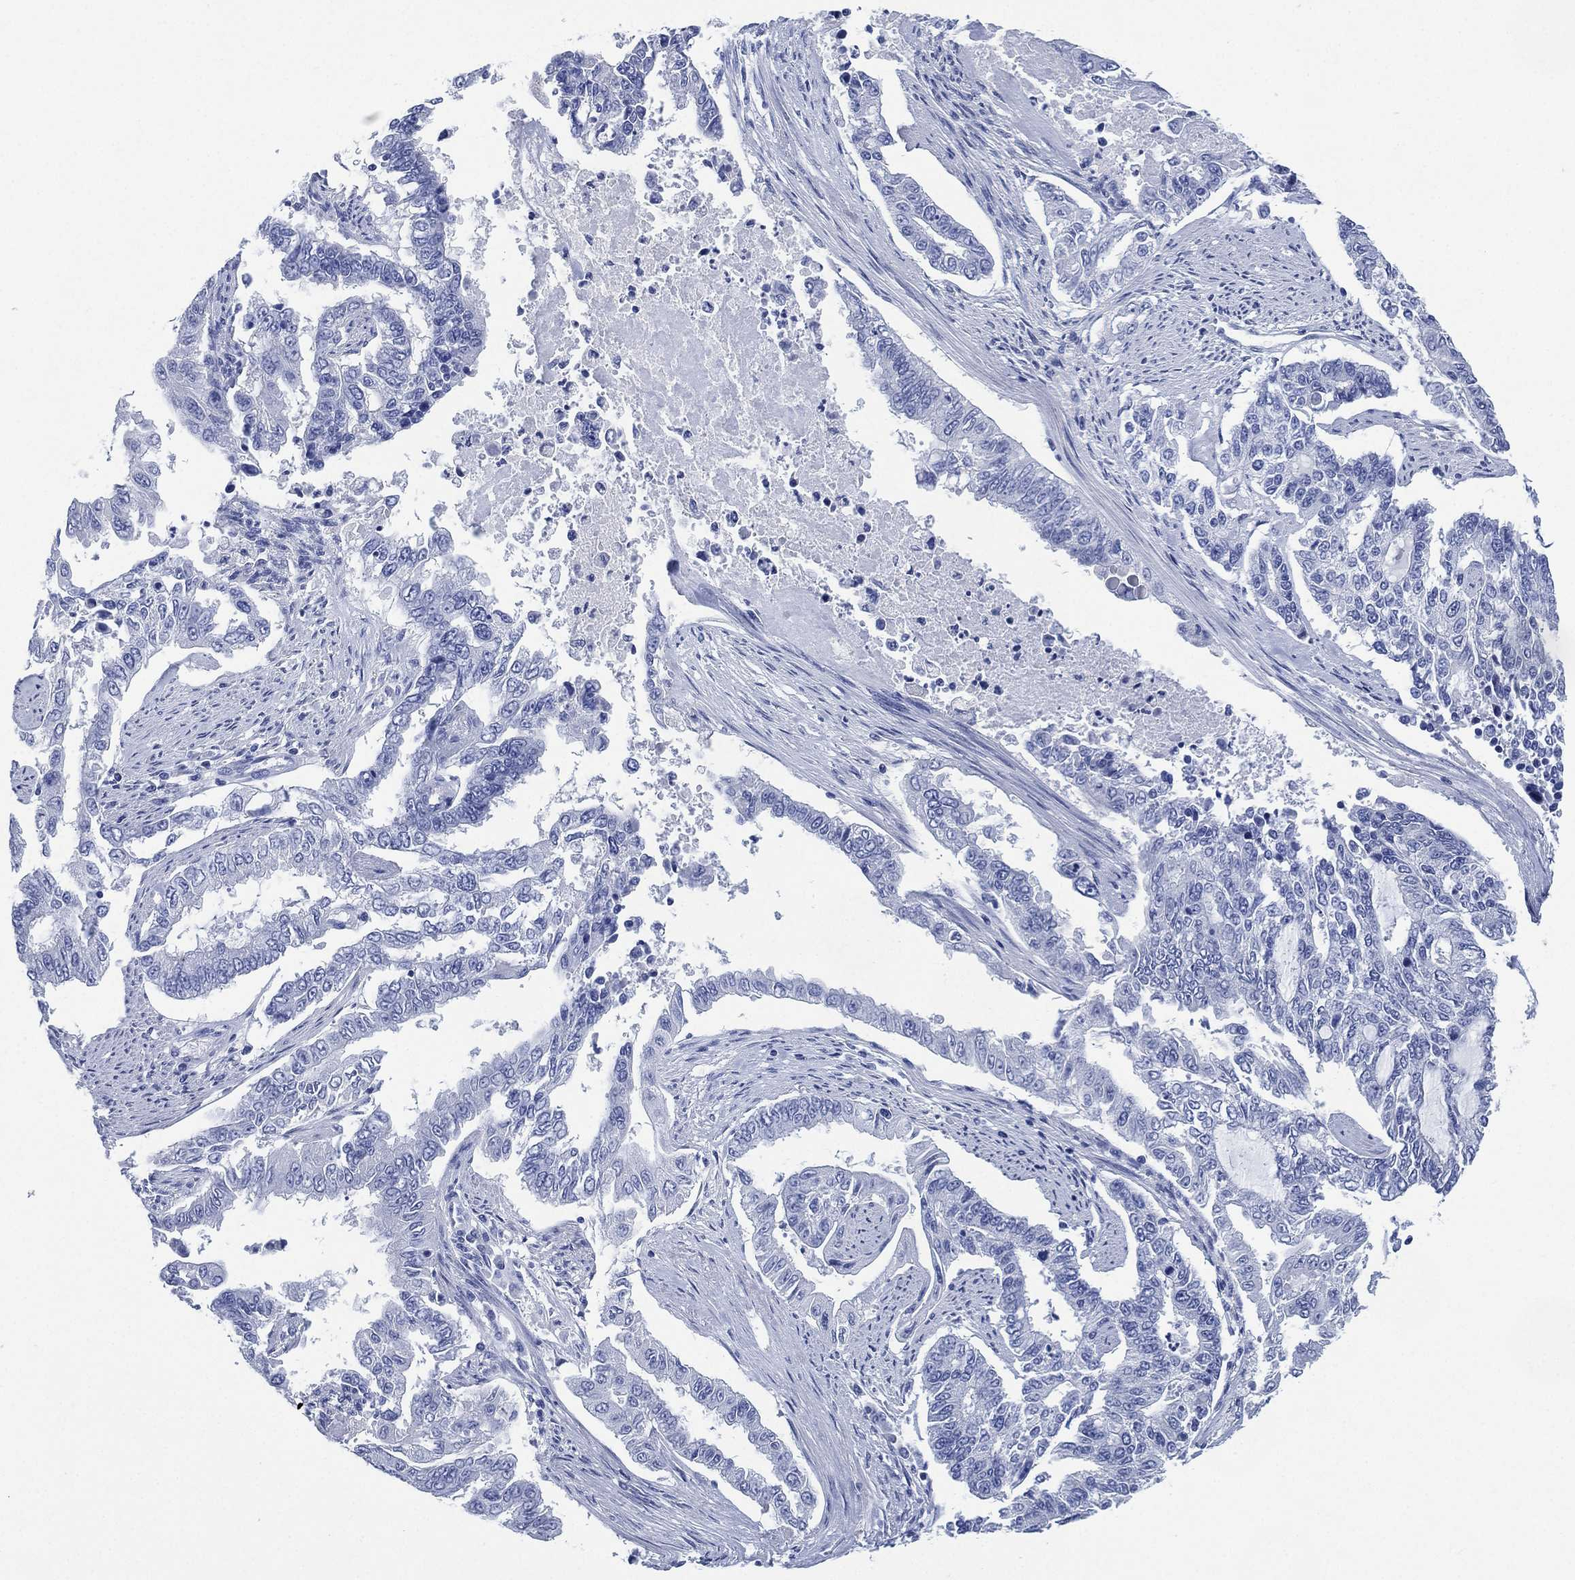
{"staining": {"intensity": "negative", "quantity": "none", "location": "none"}, "tissue": "endometrial cancer", "cell_type": "Tumor cells", "image_type": "cancer", "snomed": [{"axis": "morphology", "description": "Adenocarcinoma, NOS"}, {"axis": "topography", "description": "Uterus"}], "caption": "This is a image of immunohistochemistry (IHC) staining of endometrial cancer, which shows no expression in tumor cells. (DAB IHC with hematoxylin counter stain).", "gene": "SIGLECL1", "patient": {"sex": "female", "age": 59}}